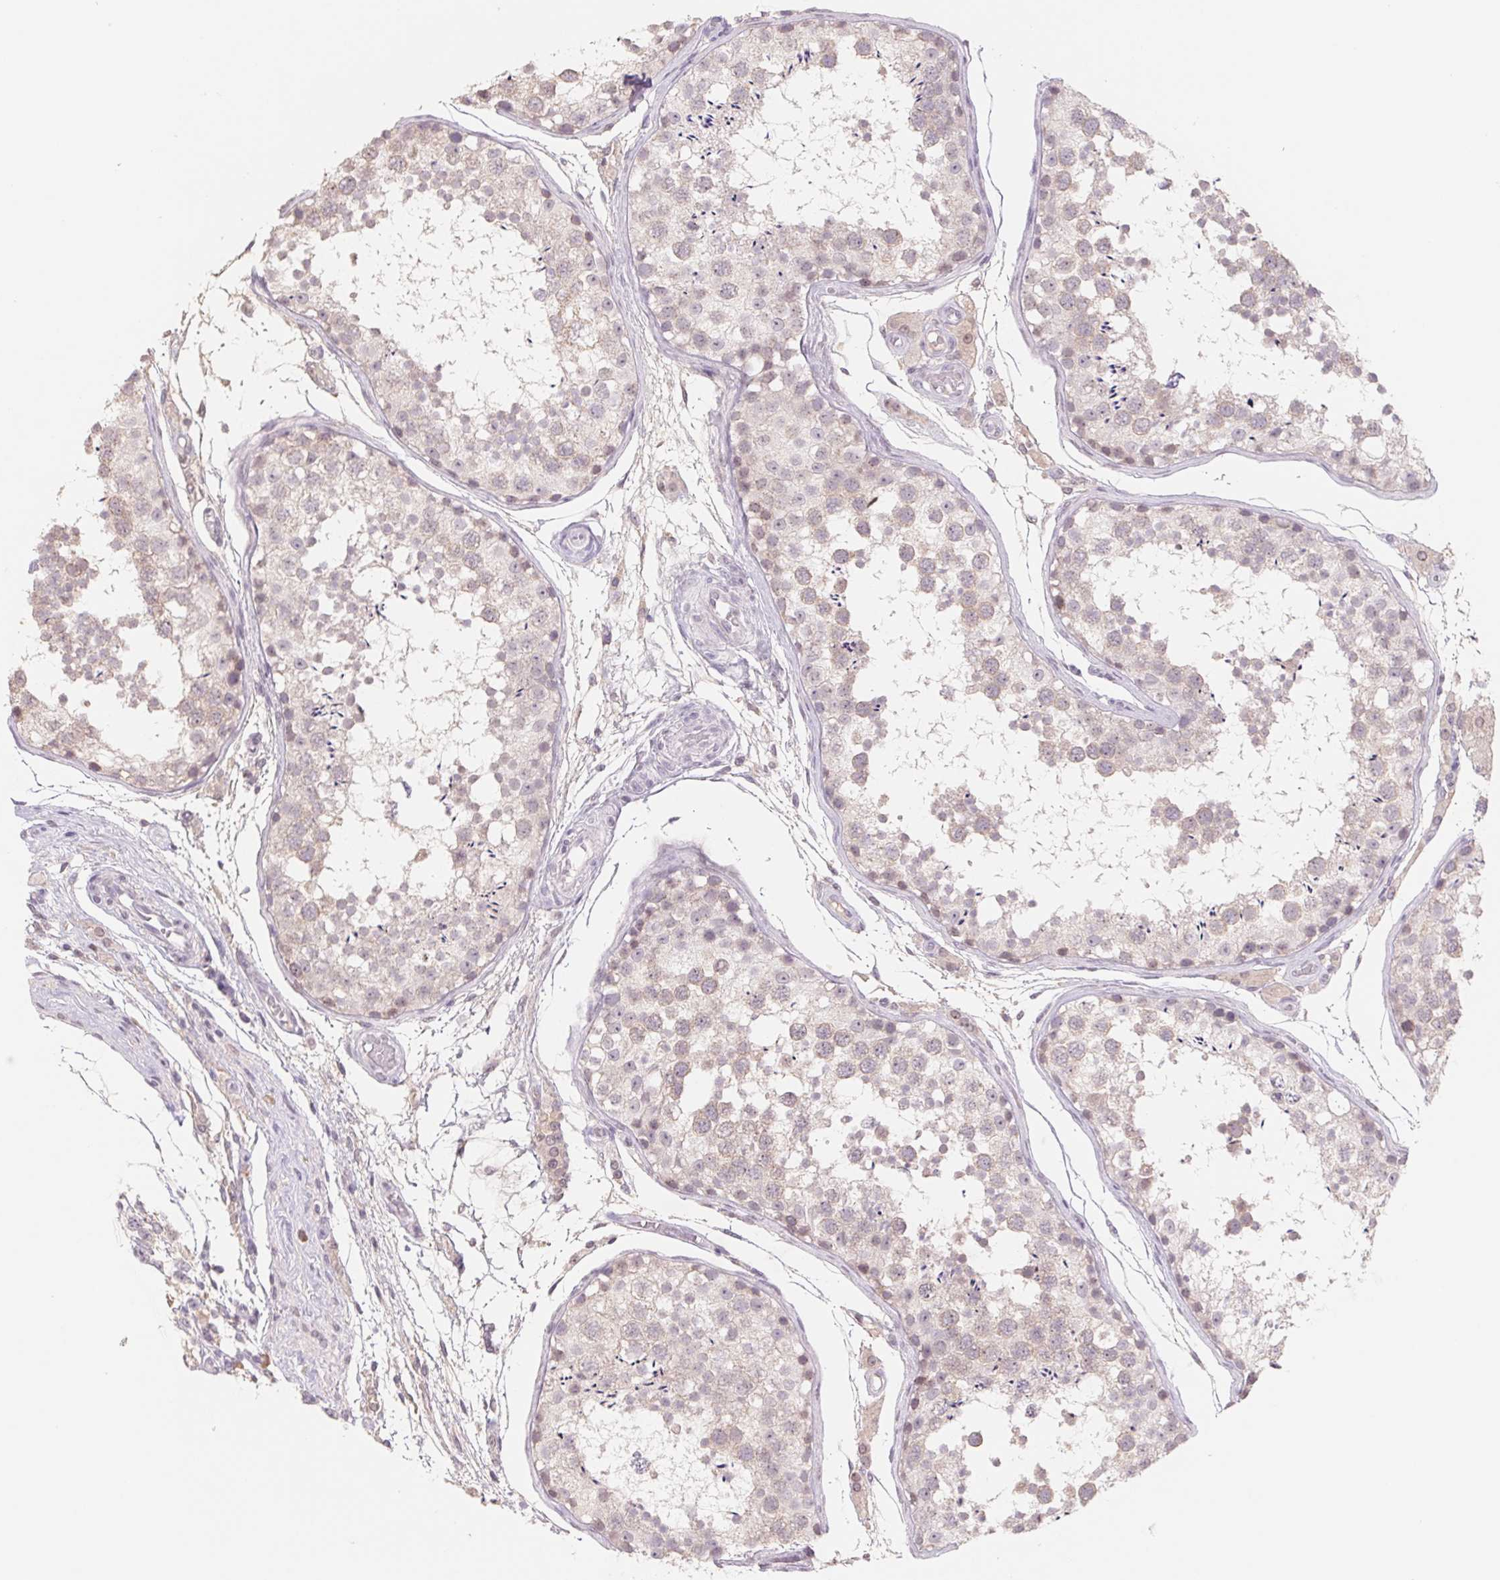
{"staining": {"intensity": "weak", "quantity": "25%-75%", "location": "cytoplasmic/membranous"}, "tissue": "testis", "cell_type": "Cells in seminiferous ducts", "image_type": "normal", "snomed": [{"axis": "morphology", "description": "Normal tissue, NOS"}, {"axis": "morphology", "description": "Seminoma, NOS"}, {"axis": "topography", "description": "Testis"}], "caption": "Protein expression analysis of normal human testis reveals weak cytoplasmic/membranous staining in about 25%-75% of cells in seminiferous ducts.", "gene": "PNMA8B", "patient": {"sex": "male", "age": 29}}